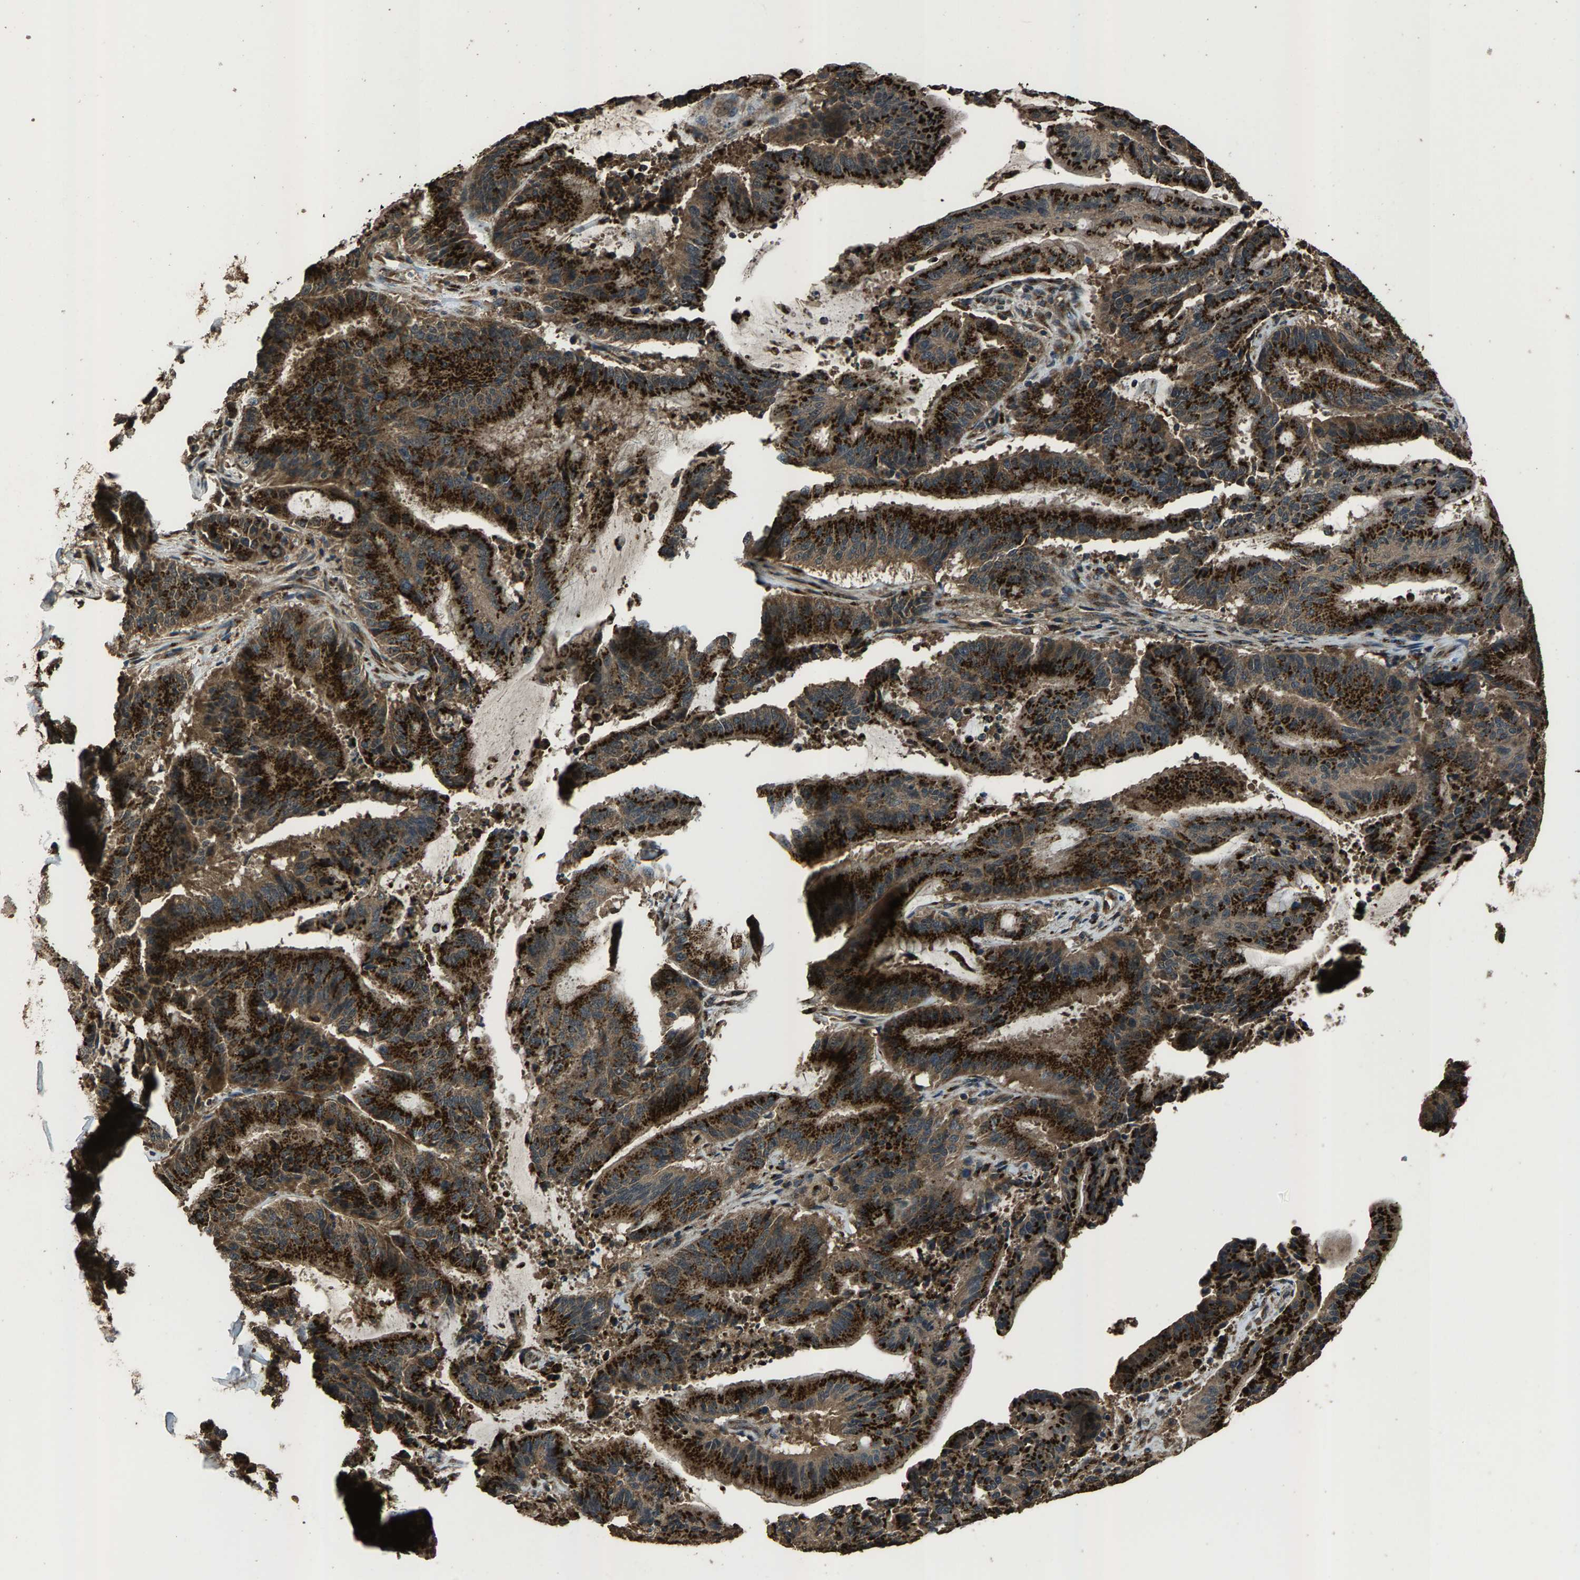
{"staining": {"intensity": "strong", "quantity": ">75%", "location": "cytoplasmic/membranous"}, "tissue": "liver cancer", "cell_type": "Tumor cells", "image_type": "cancer", "snomed": [{"axis": "morphology", "description": "Normal tissue, NOS"}, {"axis": "morphology", "description": "Cholangiocarcinoma"}, {"axis": "topography", "description": "Liver"}, {"axis": "topography", "description": "Peripheral nerve tissue"}], "caption": "A high amount of strong cytoplasmic/membranous staining is present in approximately >75% of tumor cells in liver cancer (cholangiocarcinoma) tissue. Nuclei are stained in blue.", "gene": "SLC38A10", "patient": {"sex": "female", "age": 73}}